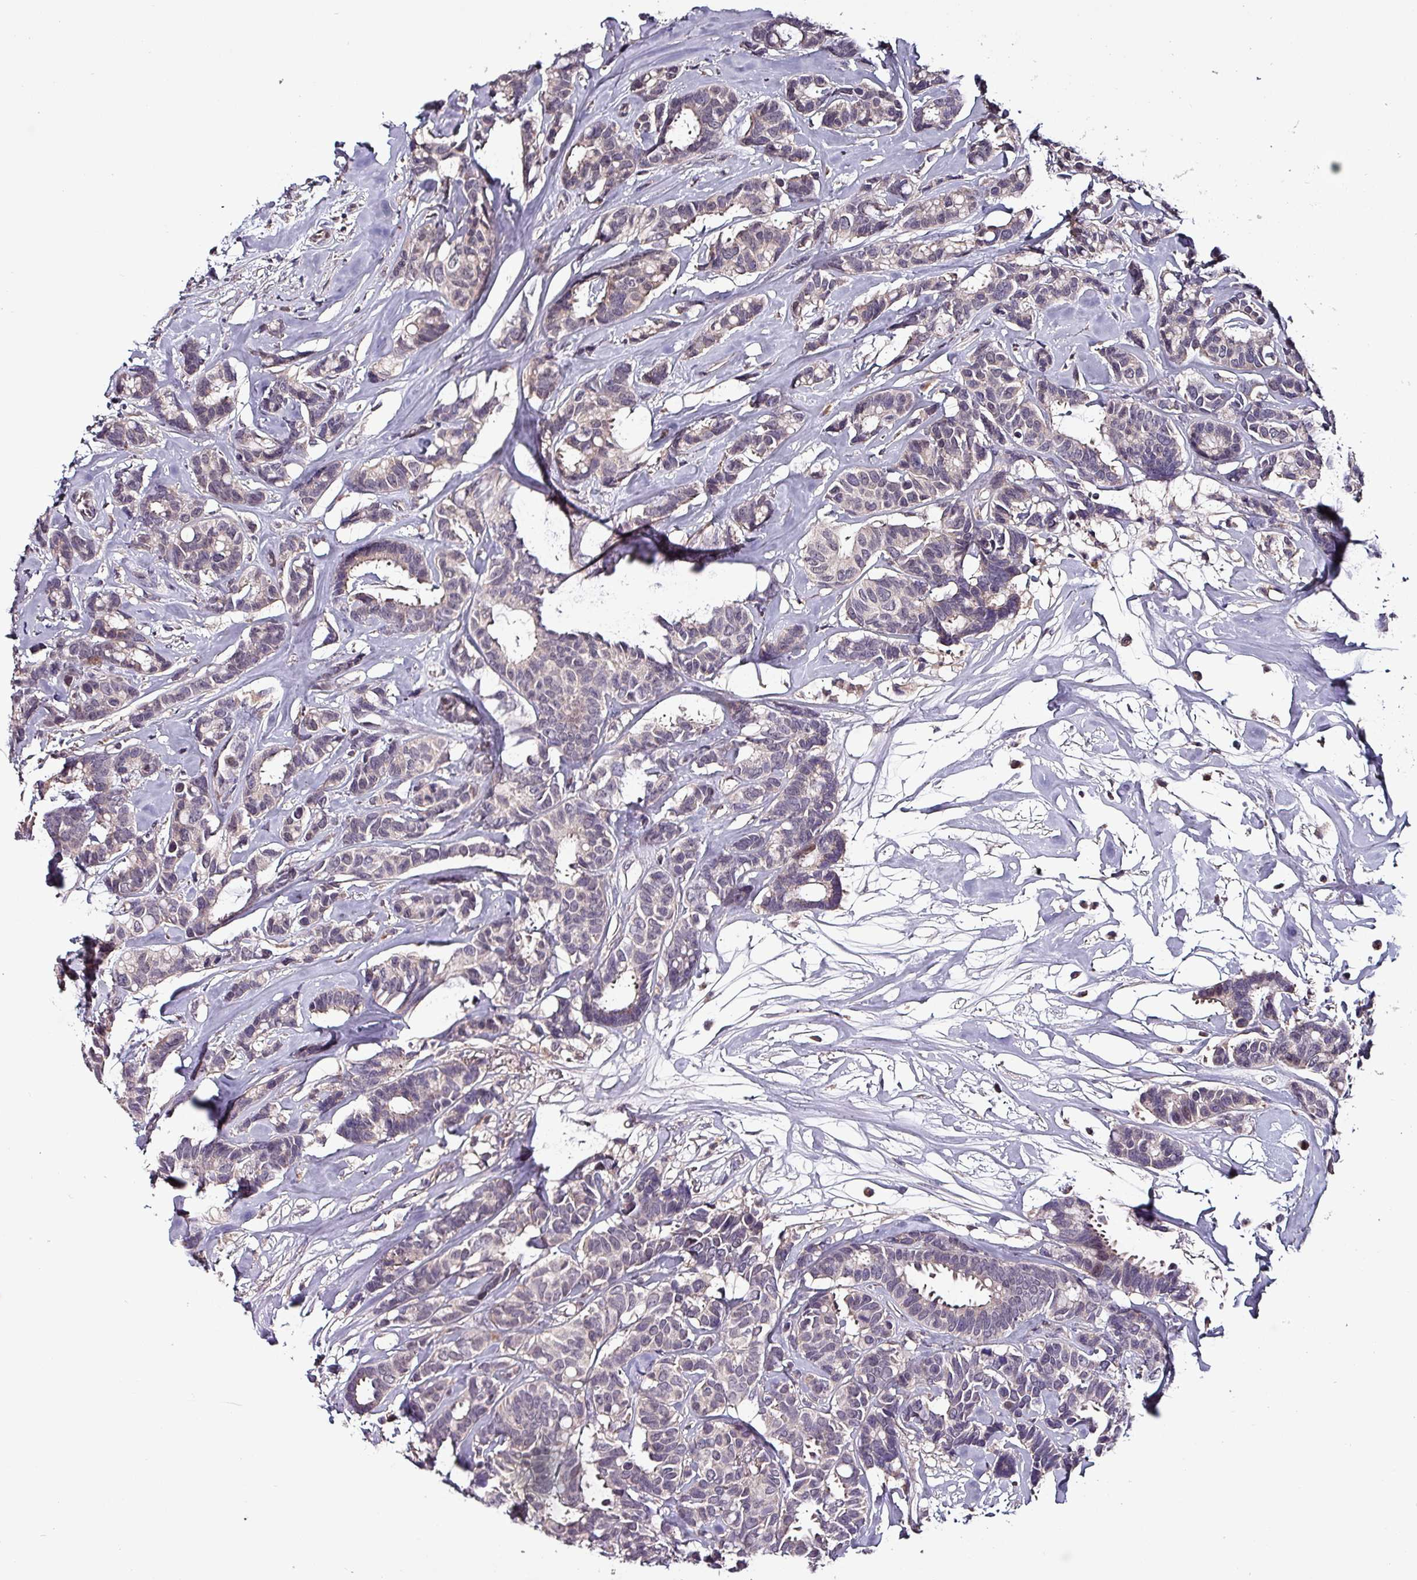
{"staining": {"intensity": "moderate", "quantity": "<25%", "location": "cytoplasmic/membranous"}, "tissue": "breast cancer", "cell_type": "Tumor cells", "image_type": "cancer", "snomed": [{"axis": "morphology", "description": "Duct carcinoma"}, {"axis": "topography", "description": "Breast"}], "caption": "Human breast intraductal carcinoma stained with a protein marker reveals moderate staining in tumor cells.", "gene": "GRAPL", "patient": {"sex": "female", "age": 87}}